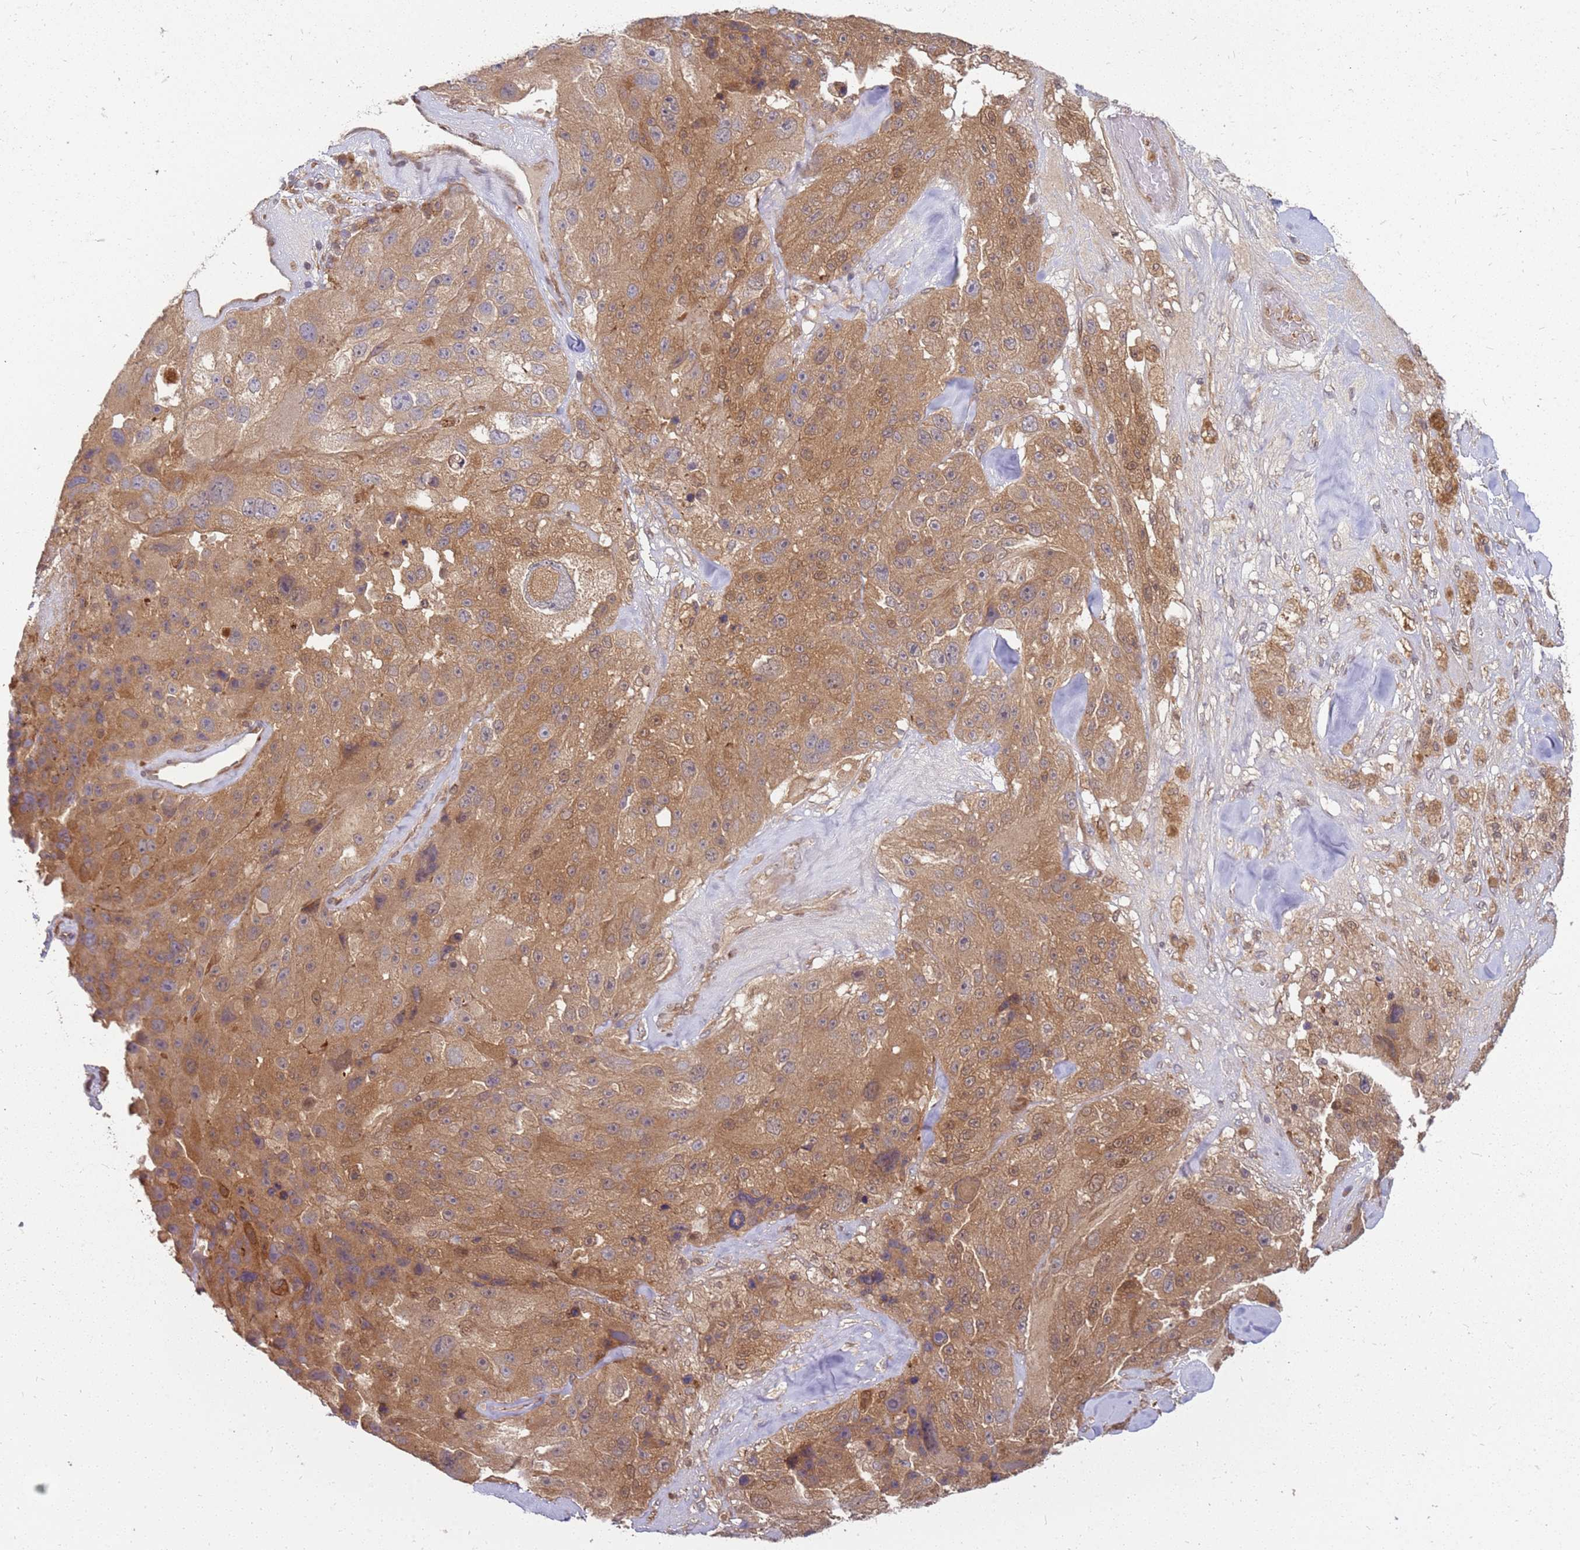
{"staining": {"intensity": "moderate", "quantity": ">75%", "location": "cytoplasmic/membranous,nuclear"}, "tissue": "melanoma", "cell_type": "Tumor cells", "image_type": "cancer", "snomed": [{"axis": "morphology", "description": "Malignant melanoma, Metastatic site"}, {"axis": "topography", "description": "Lymph node"}], "caption": "This histopathology image shows immunohistochemistry (IHC) staining of melanoma, with medium moderate cytoplasmic/membranous and nuclear staining in about >75% of tumor cells.", "gene": "NUDT14", "patient": {"sex": "male", "age": 62}}